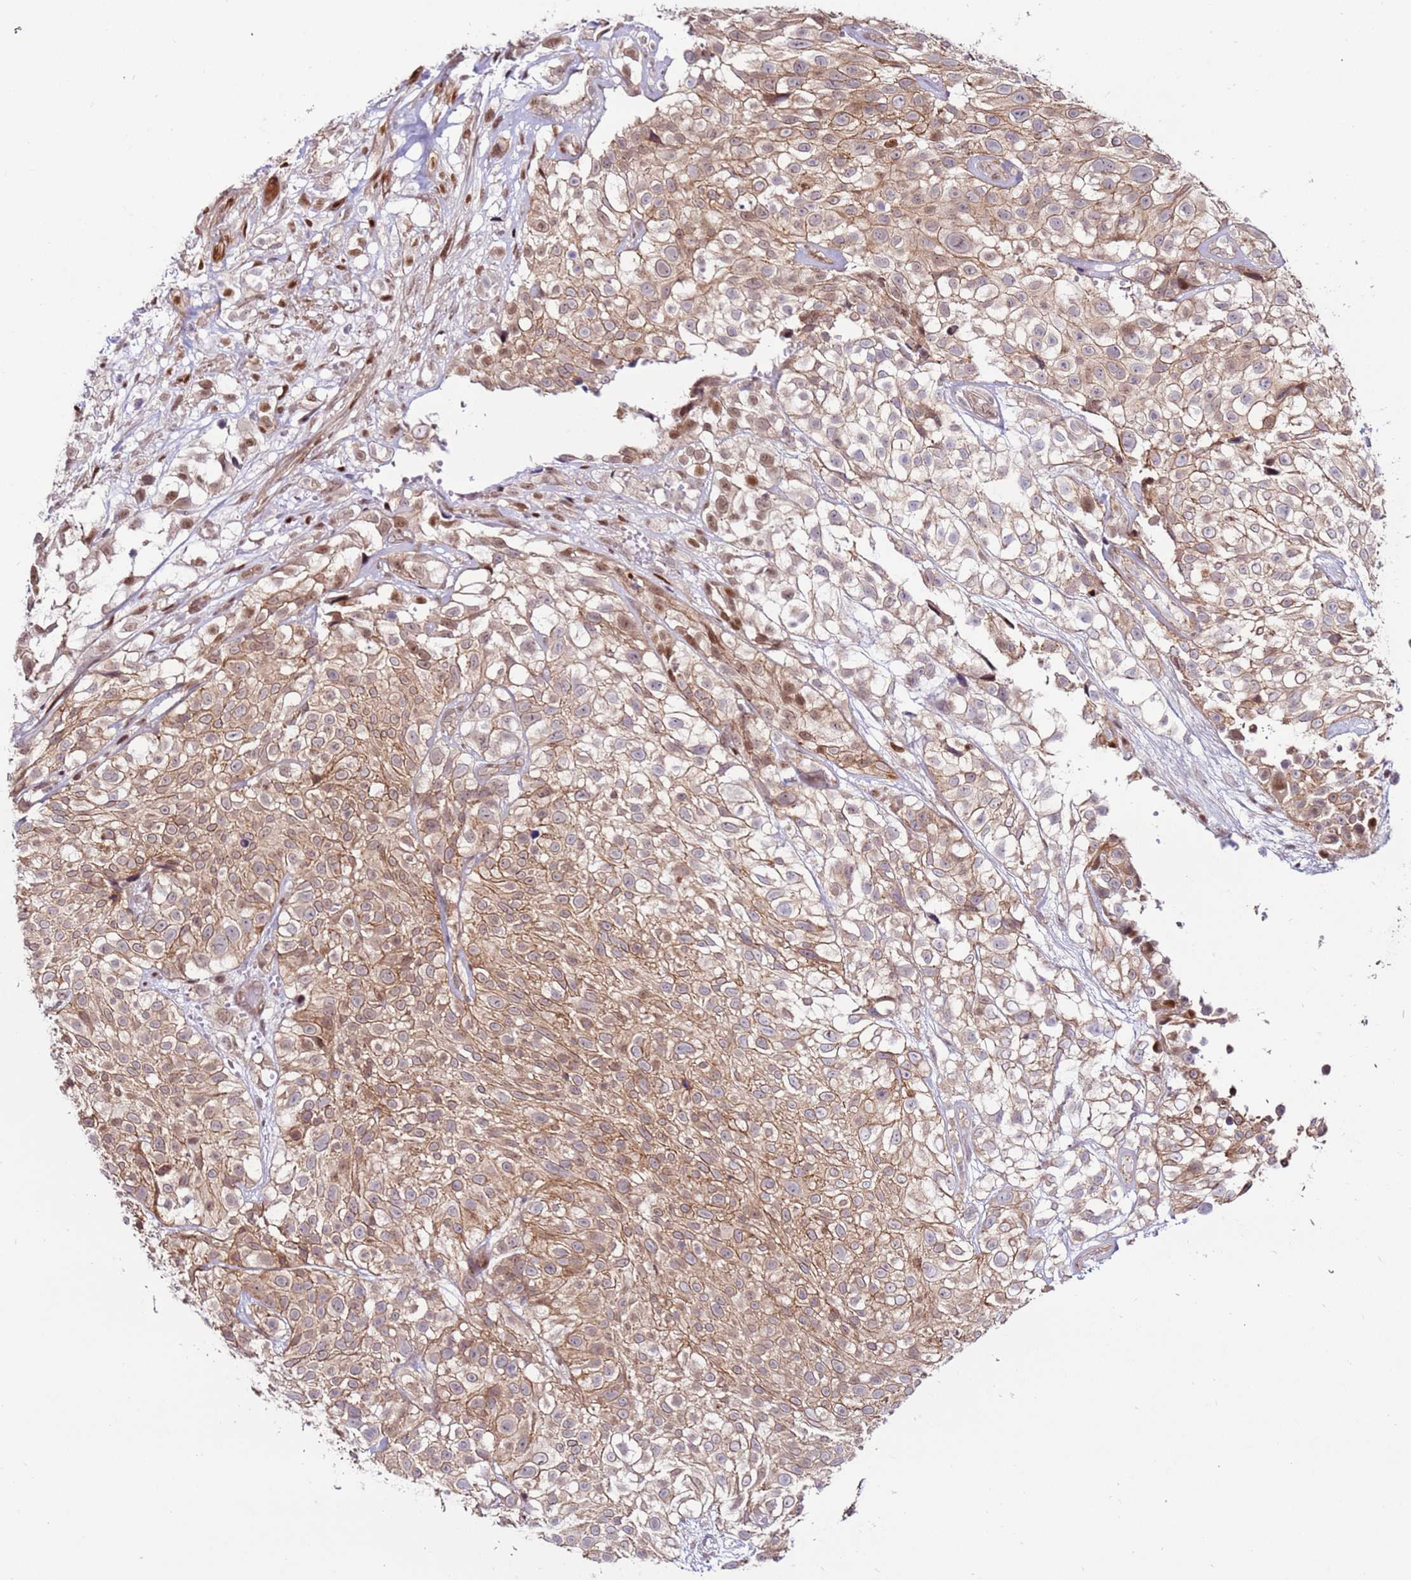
{"staining": {"intensity": "moderate", "quantity": ">75%", "location": "cytoplasmic/membranous,nuclear"}, "tissue": "urothelial cancer", "cell_type": "Tumor cells", "image_type": "cancer", "snomed": [{"axis": "morphology", "description": "Urothelial carcinoma, High grade"}, {"axis": "topography", "description": "Urinary bladder"}], "caption": "A high-resolution photomicrograph shows IHC staining of urothelial carcinoma (high-grade), which shows moderate cytoplasmic/membranous and nuclear positivity in about >75% of tumor cells.", "gene": "KPNA4", "patient": {"sex": "male", "age": 56}}